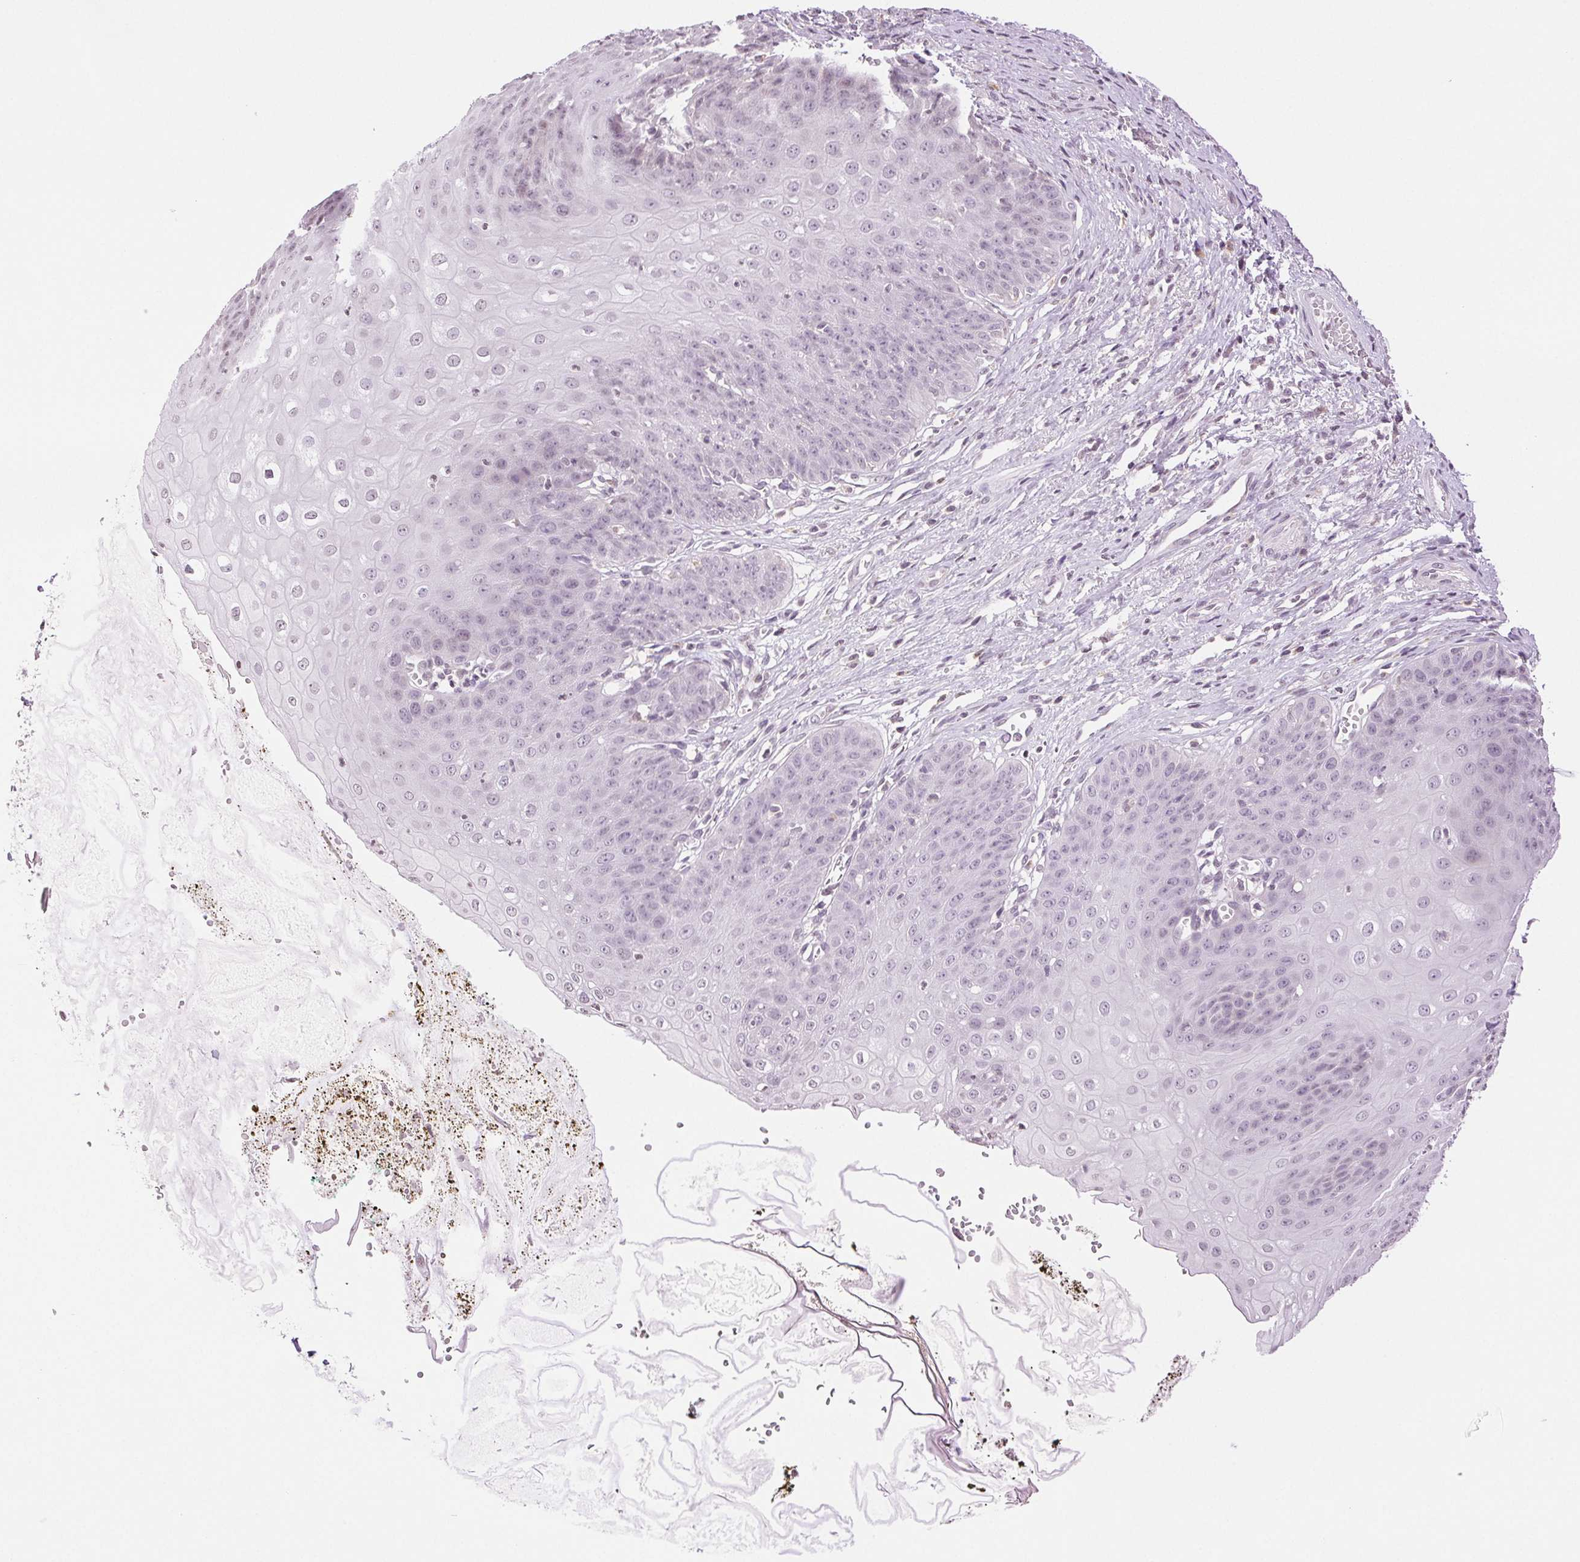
{"staining": {"intensity": "negative", "quantity": "none", "location": "none"}, "tissue": "esophagus", "cell_type": "Squamous epithelial cells", "image_type": "normal", "snomed": [{"axis": "morphology", "description": "Normal tissue, NOS"}, {"axis": "topography", "description": "Esophagus"}], "caption": "Protein analysis of benign esophagus displays no significant expression in squamous epithelial cells.", "gene": "TNNT3", "patient": {"sex": "male", "age": 71}}